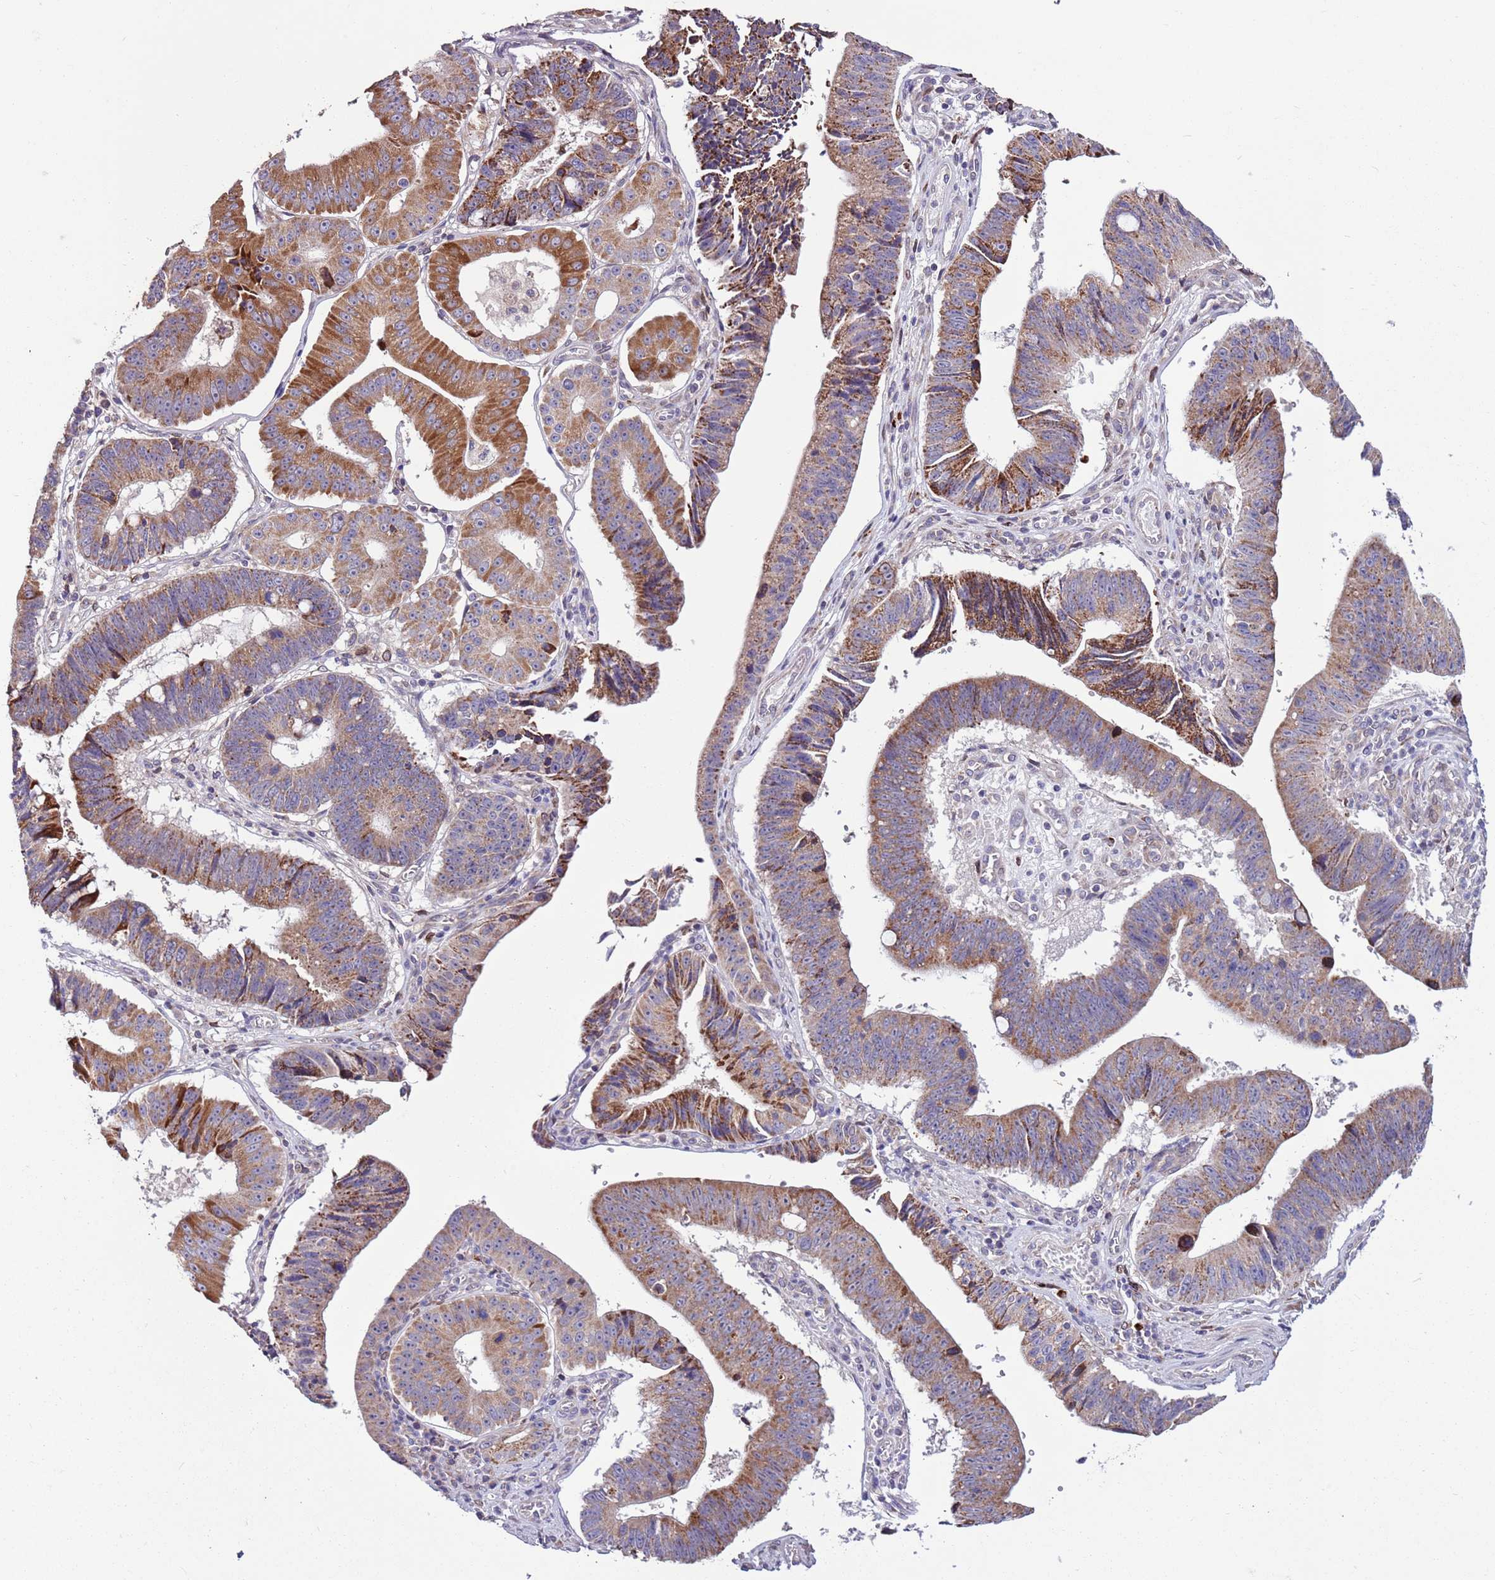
{"staining": {"intensity": "moderate", "quantity": "25%-75%", "location": "cytoplasmic/membranous"}, "tissue": "stomach cancer", "cell_type": "Tumor cells", "image_type": "cancer", "snomed": [{"axis": "morphology", "description": "Adenocarcinoma, NOS"}, {"axis": "topography", "description": "Stomach"}], "caption": "About 25%-75% of tumor cells in stomach cancer exhibit moderate cytoplasmic/membranous protein positivity as visualized by brown immunohistochemical staining.", "gene": "SMG1", "patient": {"sex": "male", "age": 59}}